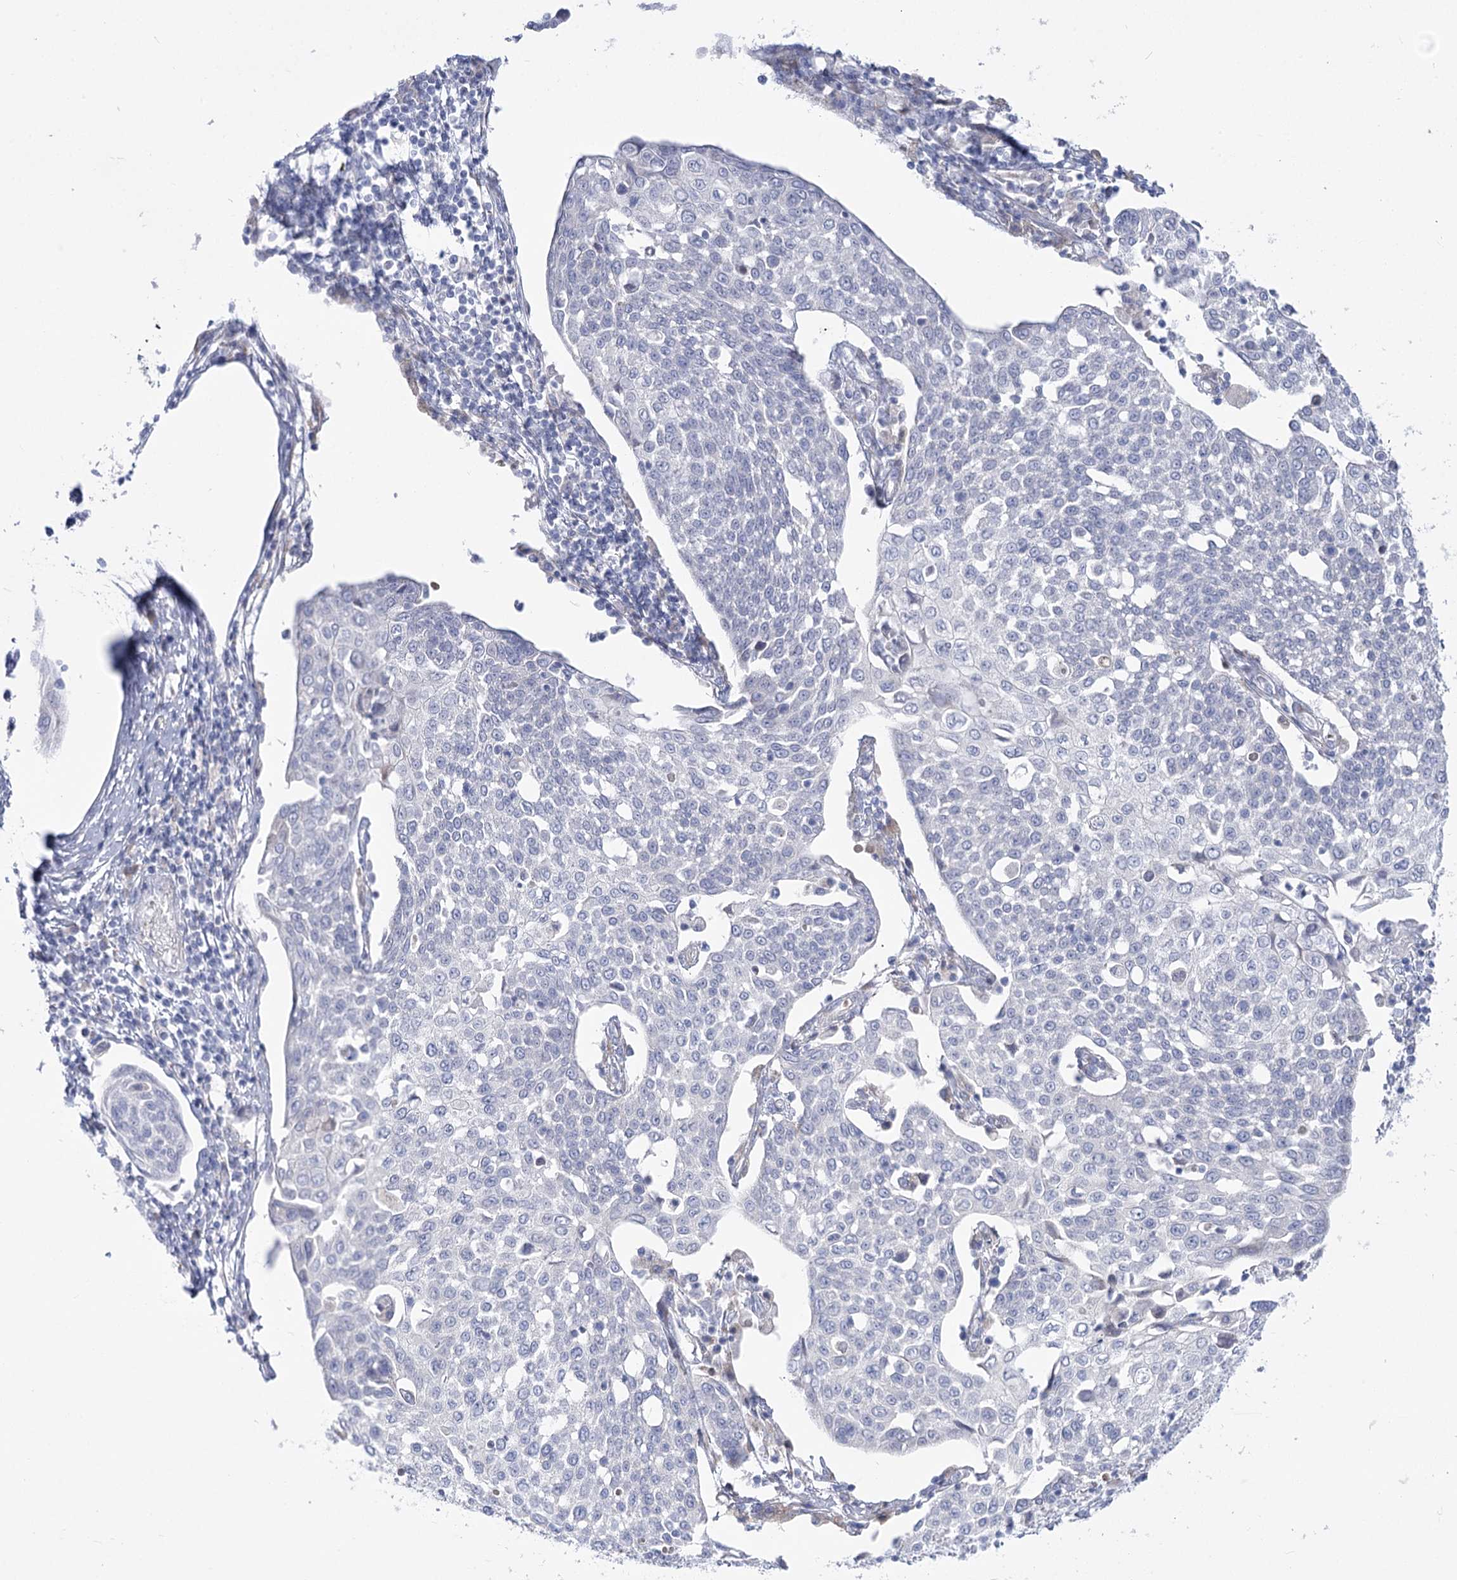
{"staining": {"intensity": "negative", "quantity": "none", "location": "none"}, "tissue": "cervical cancer", "cell_type": "Tumor cells", "image_type": "cancer", "snomed": [{"axis": "morphology", "description": "Squamous cell carcinoma, NOS"}, {"axis": "topography", "description": "Cervix"}], "caption": "There is no significant expression in tumor cells of cervical cancer.", "gene": "SIAE", "patient": {"sex": "female", "age": 34}}